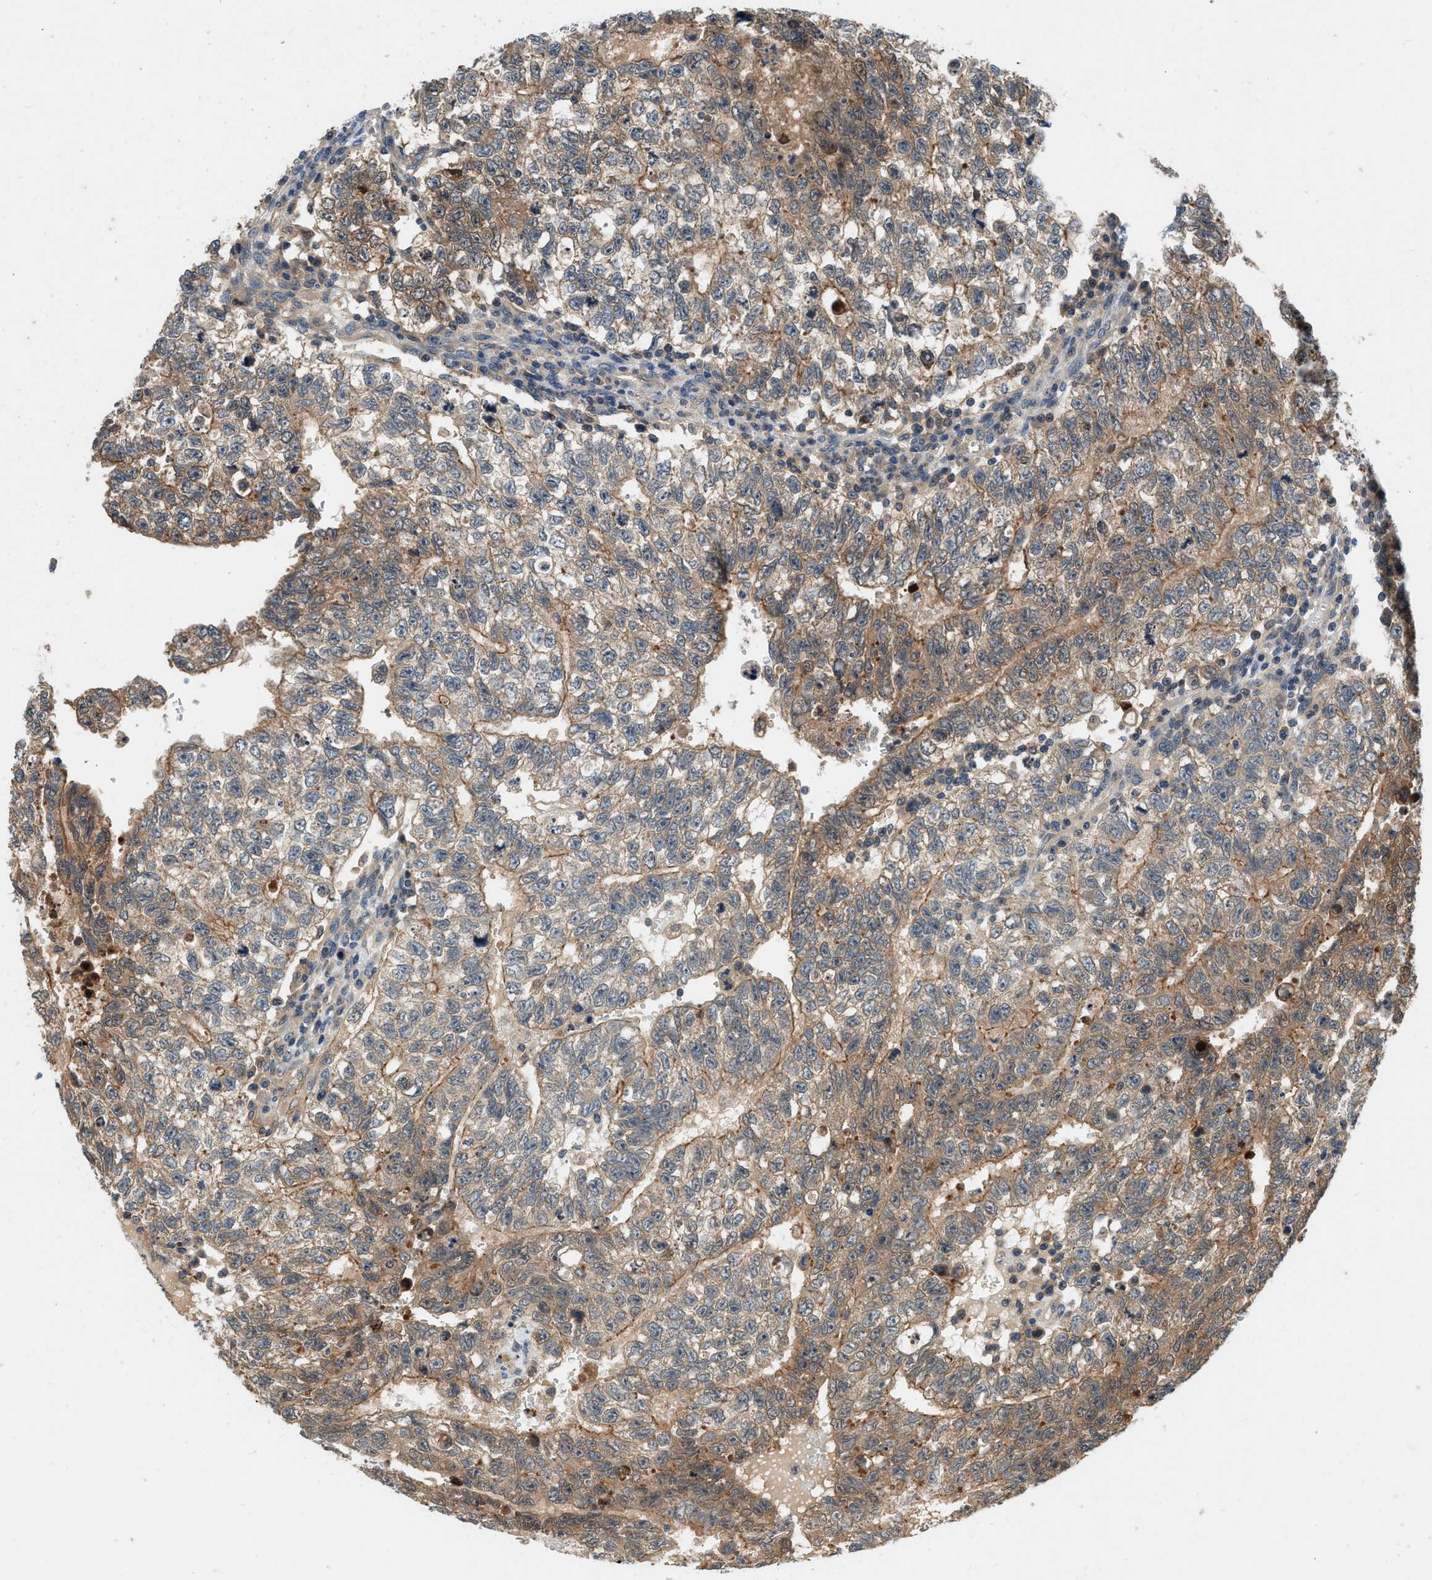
{"staining": {"intensity": "moderate", "quantity": "25%-75%", "location": "cytoplasmic/membranous"}, "tissue": "testis cancer", "cell_type": "Tumor cells", "image_type": "cancer", "snomed": [{"axis": "morphology", "description": "Seminoma, NOS"}, {"axis": "morphology", "description": "Carcinoma, Embryonal, NOS"}, {"axis": "topography", "description": "Testis"}], "caption": "IHC (DAB) staining of testis cancer displays moderate cytoplasmic/membranous protein staining in about 25%-75% of tumor cells. (DAB (3,3'-diaminobenzidine) IHC with brightfield microscopy, high magnification).", "gene": "GPR31", "patient": {"sex": "male", "age": 38}}